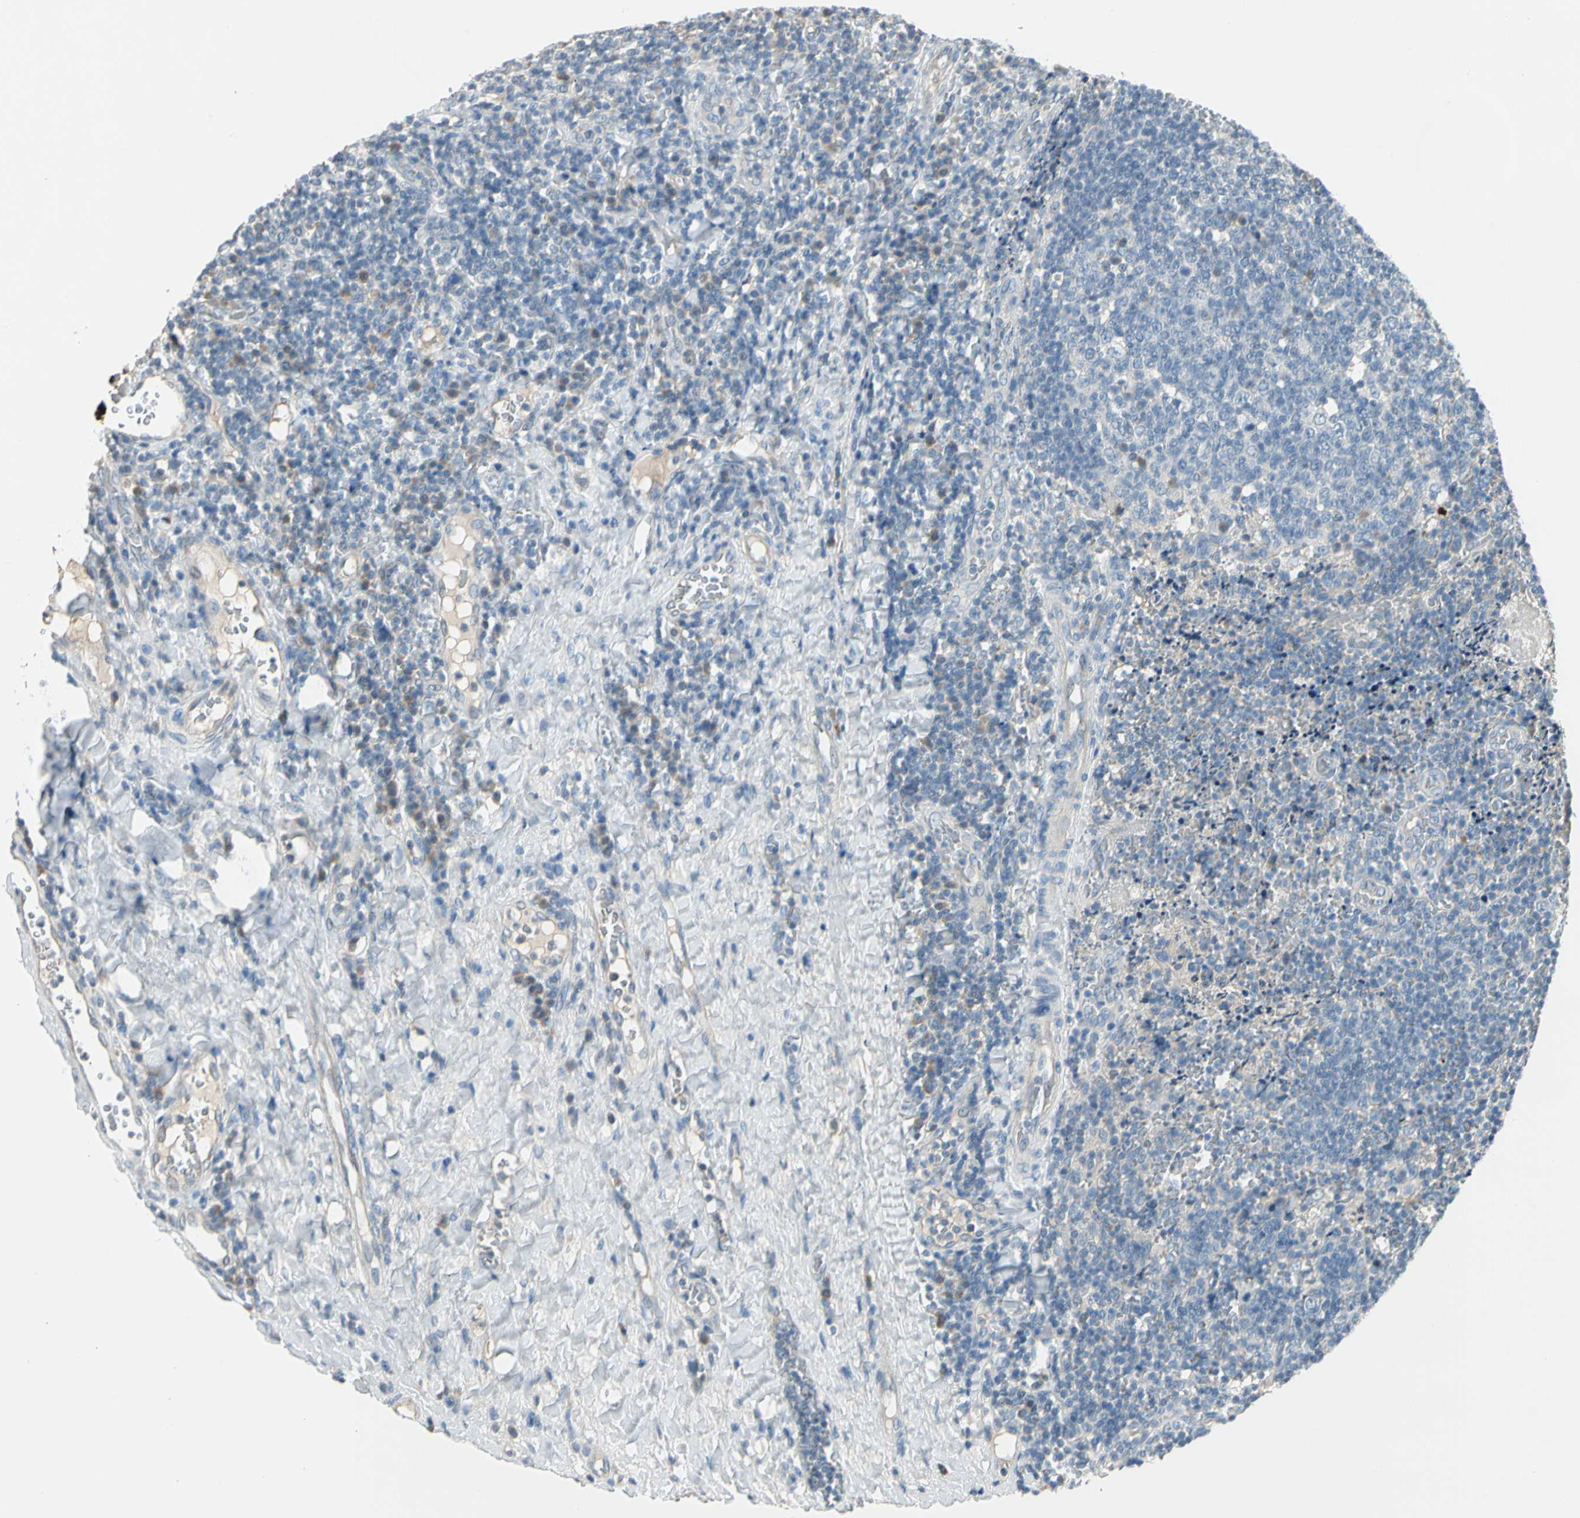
{"staining": {"intensity": "moderate", "quantity": "<25%", "location": "cytoplasmic/membranous"}, "tissue": "tonsil", "cell_type": "Germinal center cells", "image_type": "normal", "snomed": [{"axis": "morphology", "description": "Normal tissue, NOS"}, {"axis": "topography", "description": "Tonsil"}], "caption": "This image displays immunohistochemistry (IHC) staining of unremarkable human tonsil, with low moderate cytoplasmic/membranous positivity in approximately <25% of germinal center cells.", "gene": "STK40", "patient": {"sex": "male", "age": 17}}